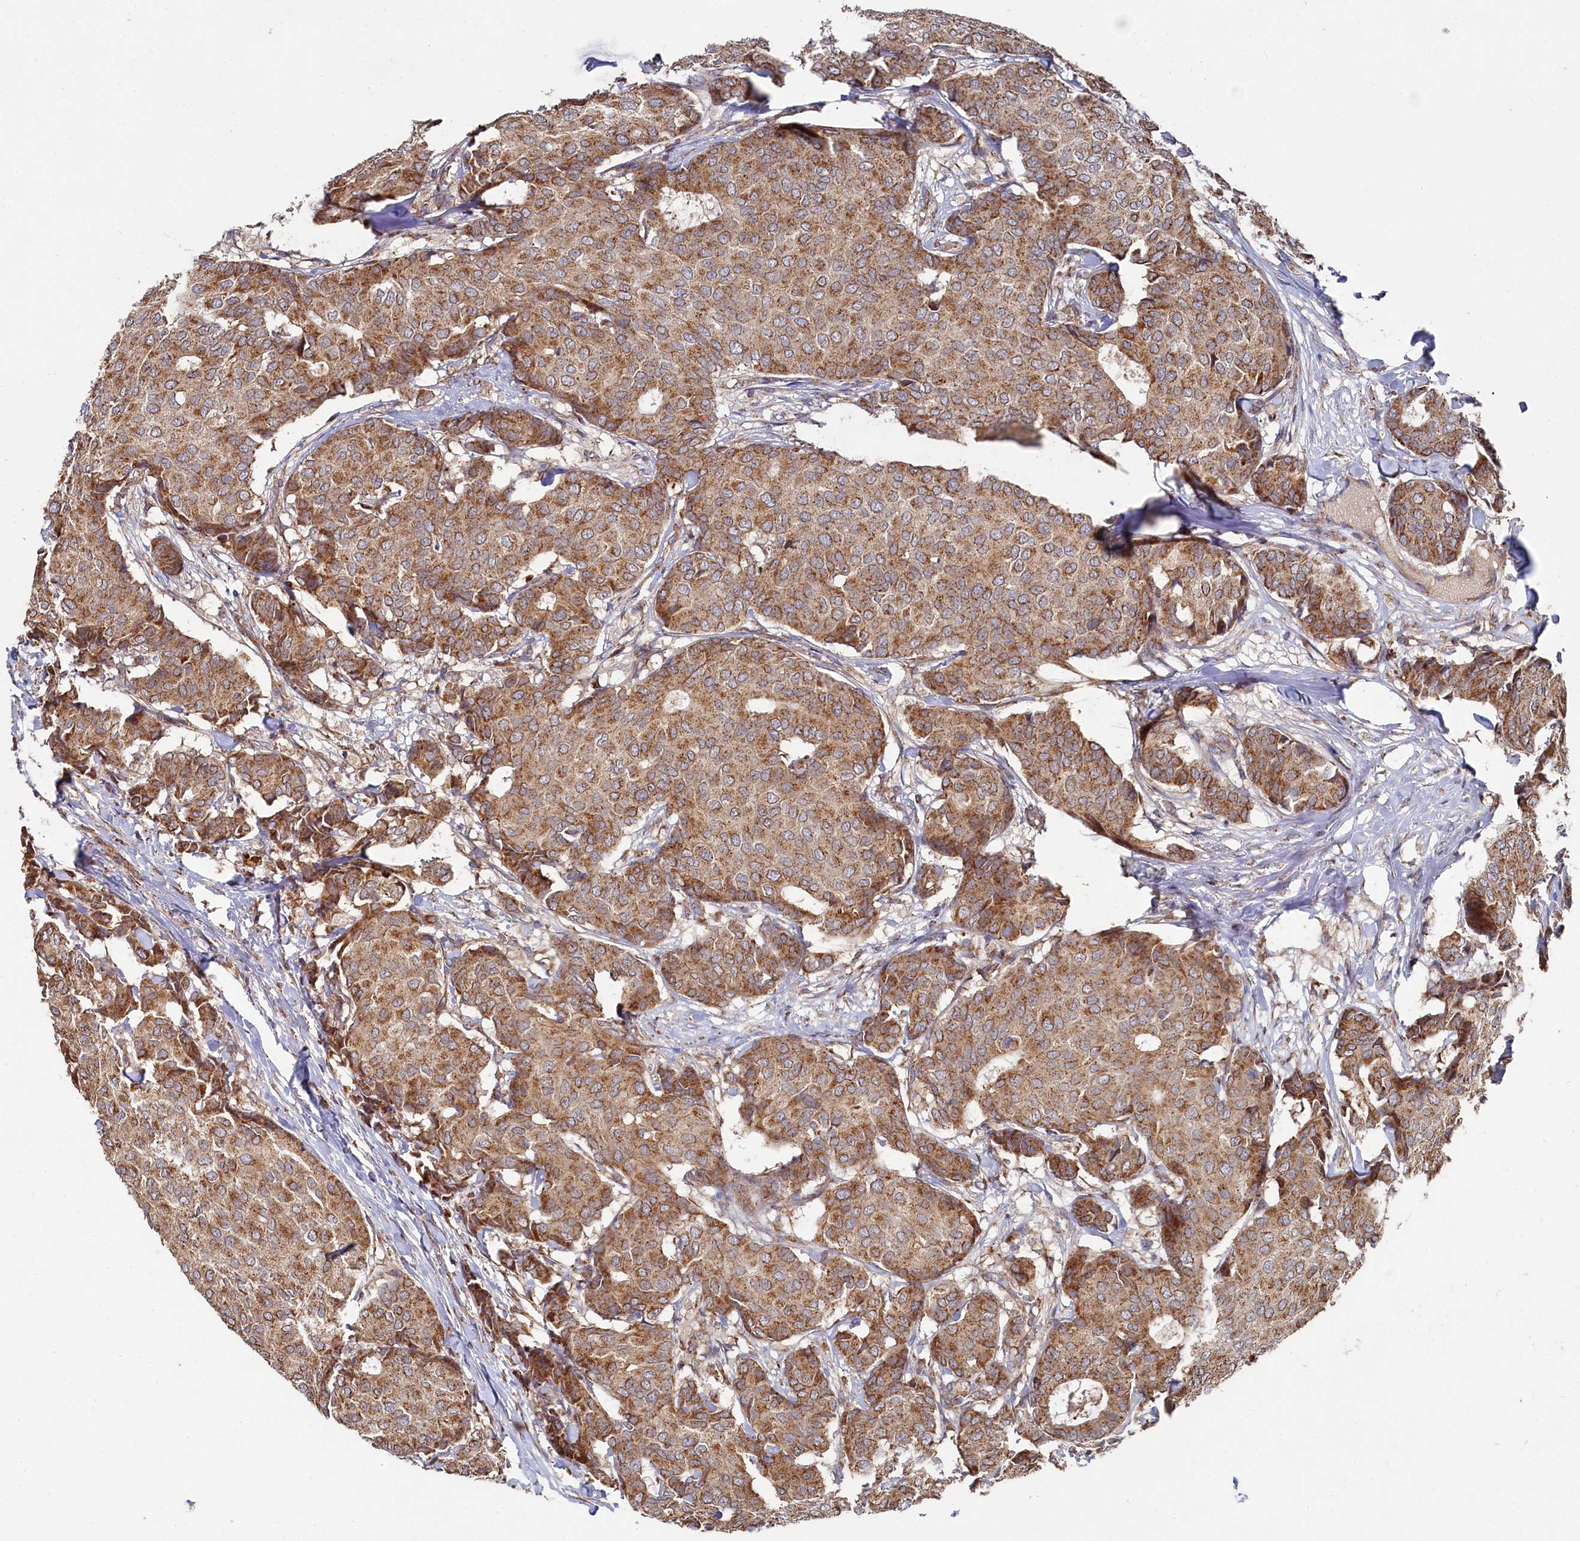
{"staining": {"intensity": "moderate", "quantity": ">75%", "location": "cytoplasmic/membranous"}, "tissue": "breast cancer", "cell_type": "Tumor cells", "image_type": "cancer", "snomed": [{"axis": "morphology", "description": "Duct carcinoma"}, {"axis": "topography", "description": "Breast"}], "caption": "This micrograph displays breast invasive ductal carcinoma stained with IHC to label a protein in brown. The cytoplasmic/membranous of tumor cells show moderate positivity for the protein. Nuclei are counter-stained blue.", "gene": "HAUS2", "patient": {"sex": "female", "age": 75}}